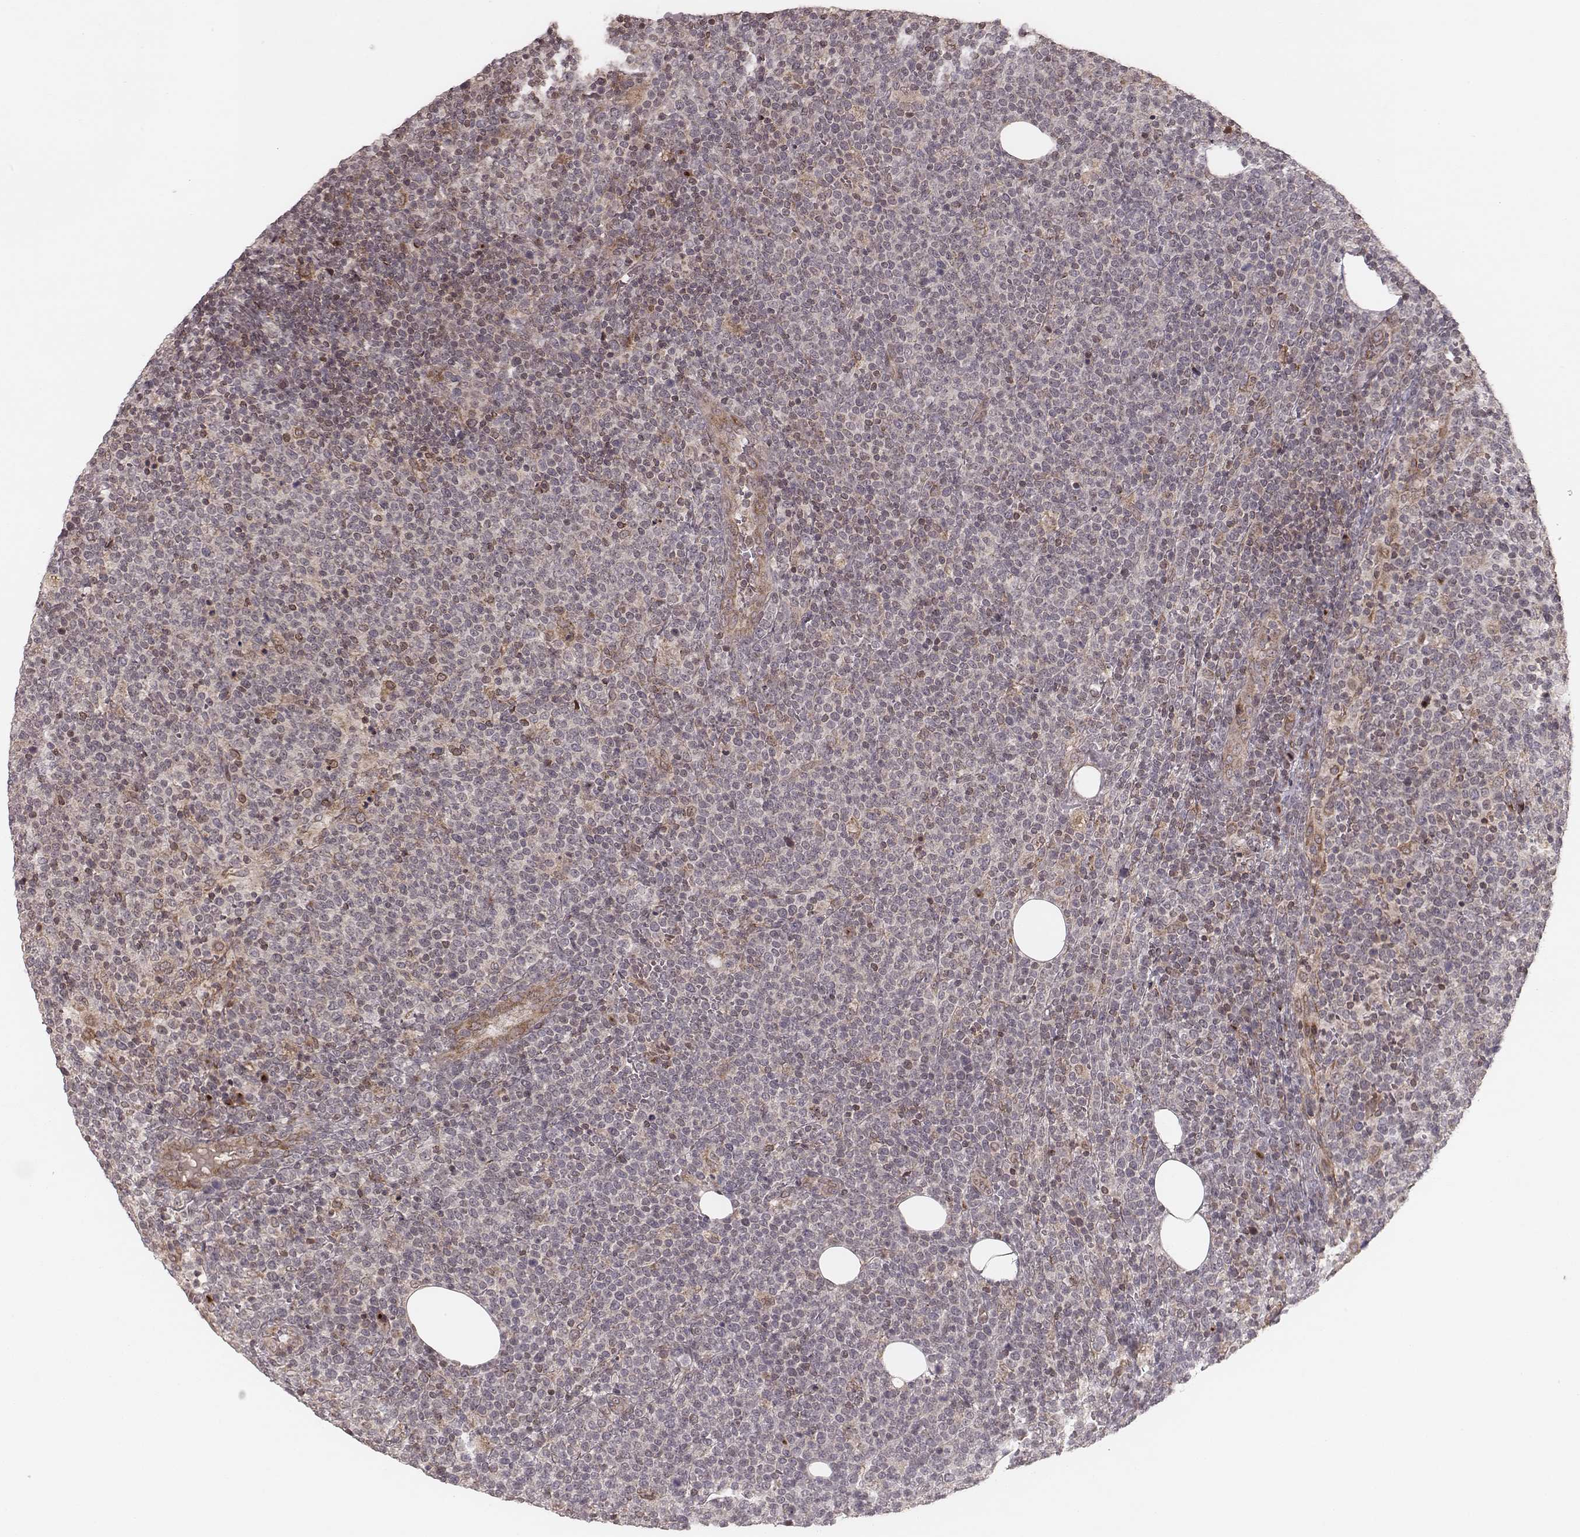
{"staining": {"intensity": "negative", "quantity": "none", "location": "none"}, "tissue": "lymphoma", "cell_type": "Tumor cells", "image_type": "cancer", "snomed": [{"axis": "morphology", "description": "Malignant lymphoma, non-Hodgkin's type, High grade"}, {"axis": "topography", "description": "Lymph node"}], "caption": "DAB (3,3'-diaminobenzidine) immunohistochemical staining of lymphoma demonstrates no significant expression in tumor cells.", "gene": "MYO19", "patient": {"sex": "male", "age": 61}}